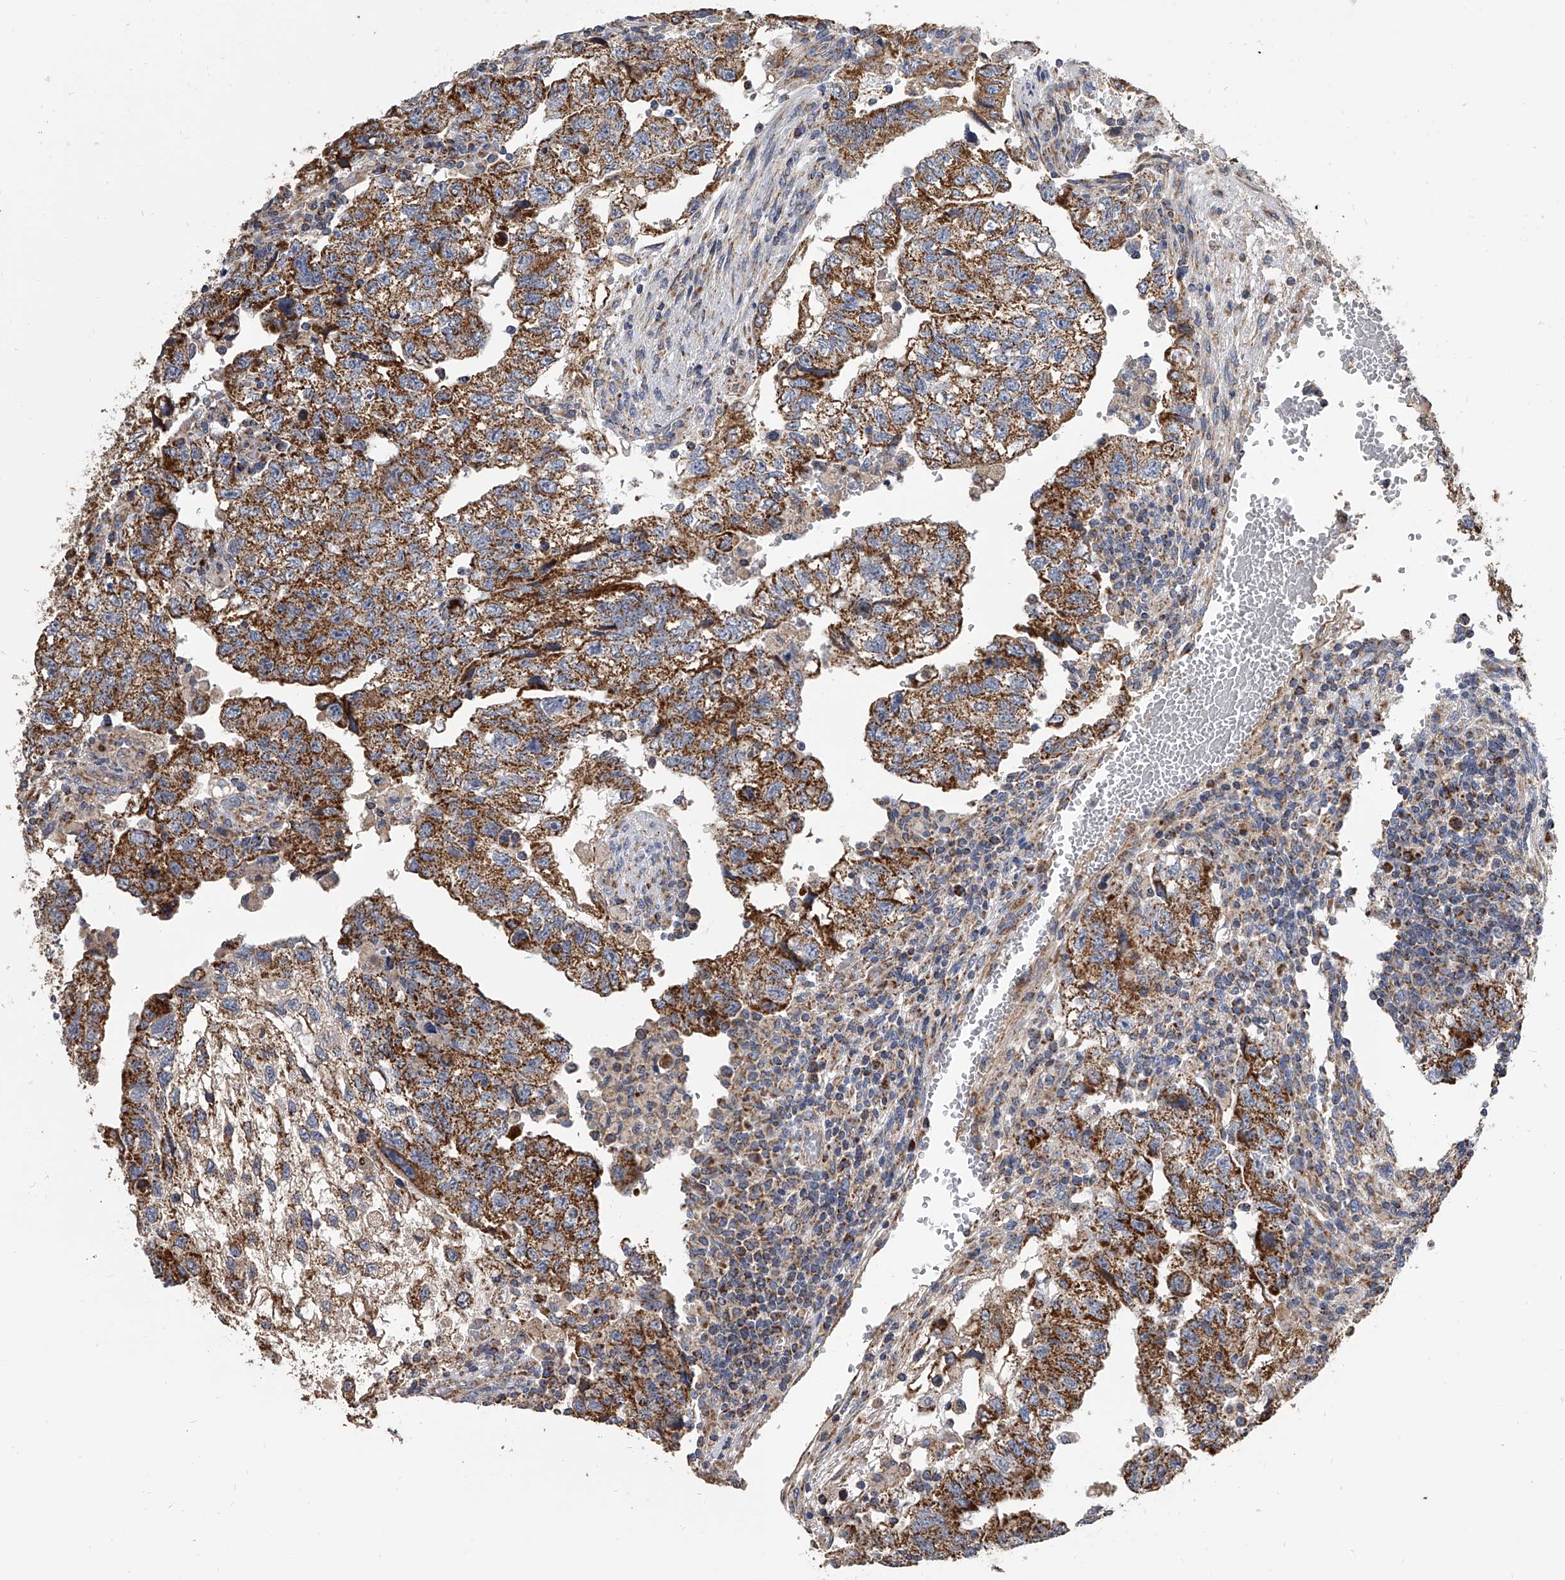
{"staining": {"intensity": "strong", "quantity": ">75%", "location": "cytoplasmic/membranous"}, "tissue": "testis cancer", "cell_type": "Tumor cells", "image_type": "cancer", "snomed": [{"axis": "morphology", "description": "Carcinoma, Embryonal, NOS"}, {"axis": "topography", "description": "Testis"}], "caption": "Immunohistochemistry (IHC) micrograph of testis cancer (embryonal carcinoma) stained for a protein (brown), which displays high levels of strong cytoplasmic/membranous staining in approximately >75% of tumor cells.", "gene": "MRPL28", "patient": {"sex": "male", "age": 36}}